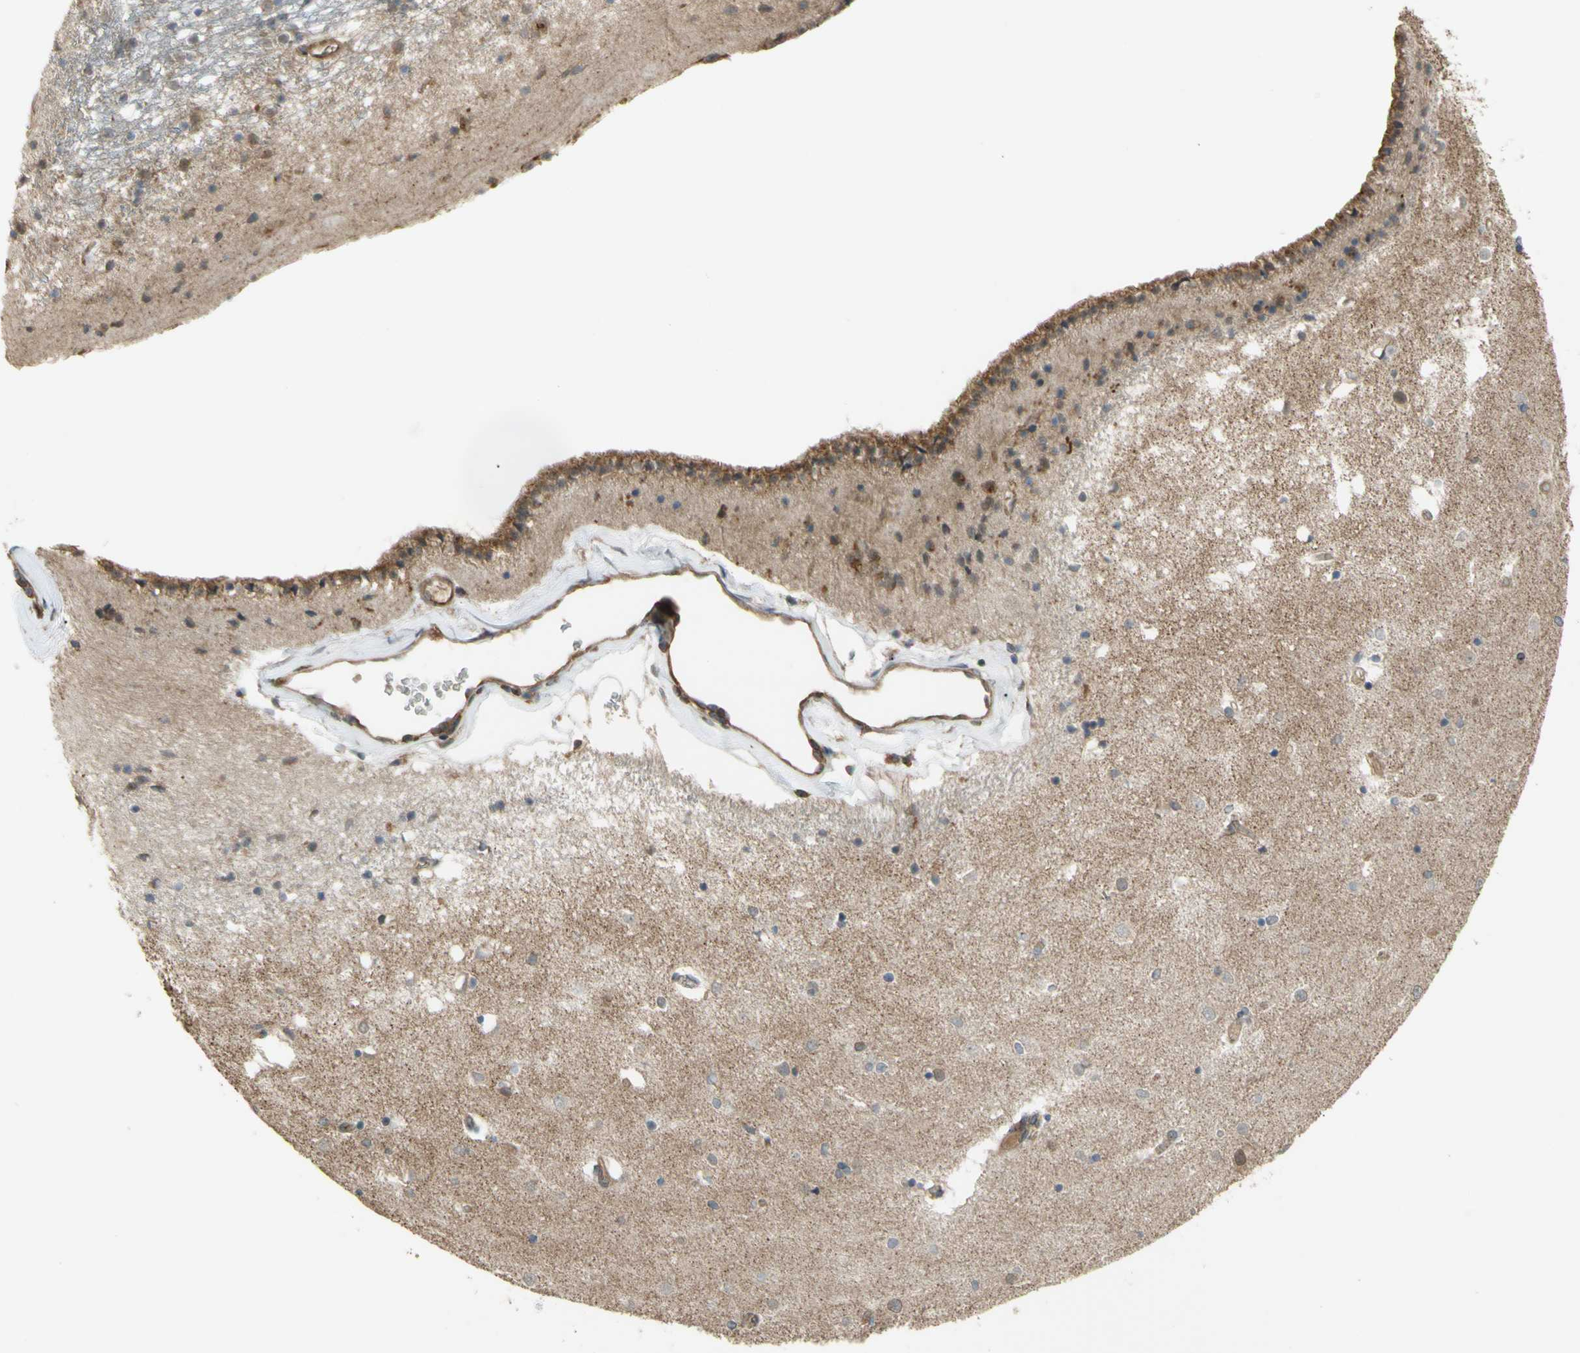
{"staining": {"intensity": "weak", "quantity": "<25%", "location": "cytoplasmic/membranous"}, "tissue": "caudate", "cell_type": "Glial cells", "image_type": "normal", "snomed": [{"axis": "morphology", "description": "Normal tissue, NOS"}, {"axis": "topography", "description": "Lateral ventricle wall"}], "caption": "Immunohistochemistry image of benign caudate: human caudate stained with DAB shows no significant protein staining in glial cells.", "gene": "FLII", "patient": {"sex": "female", "age": 54}}